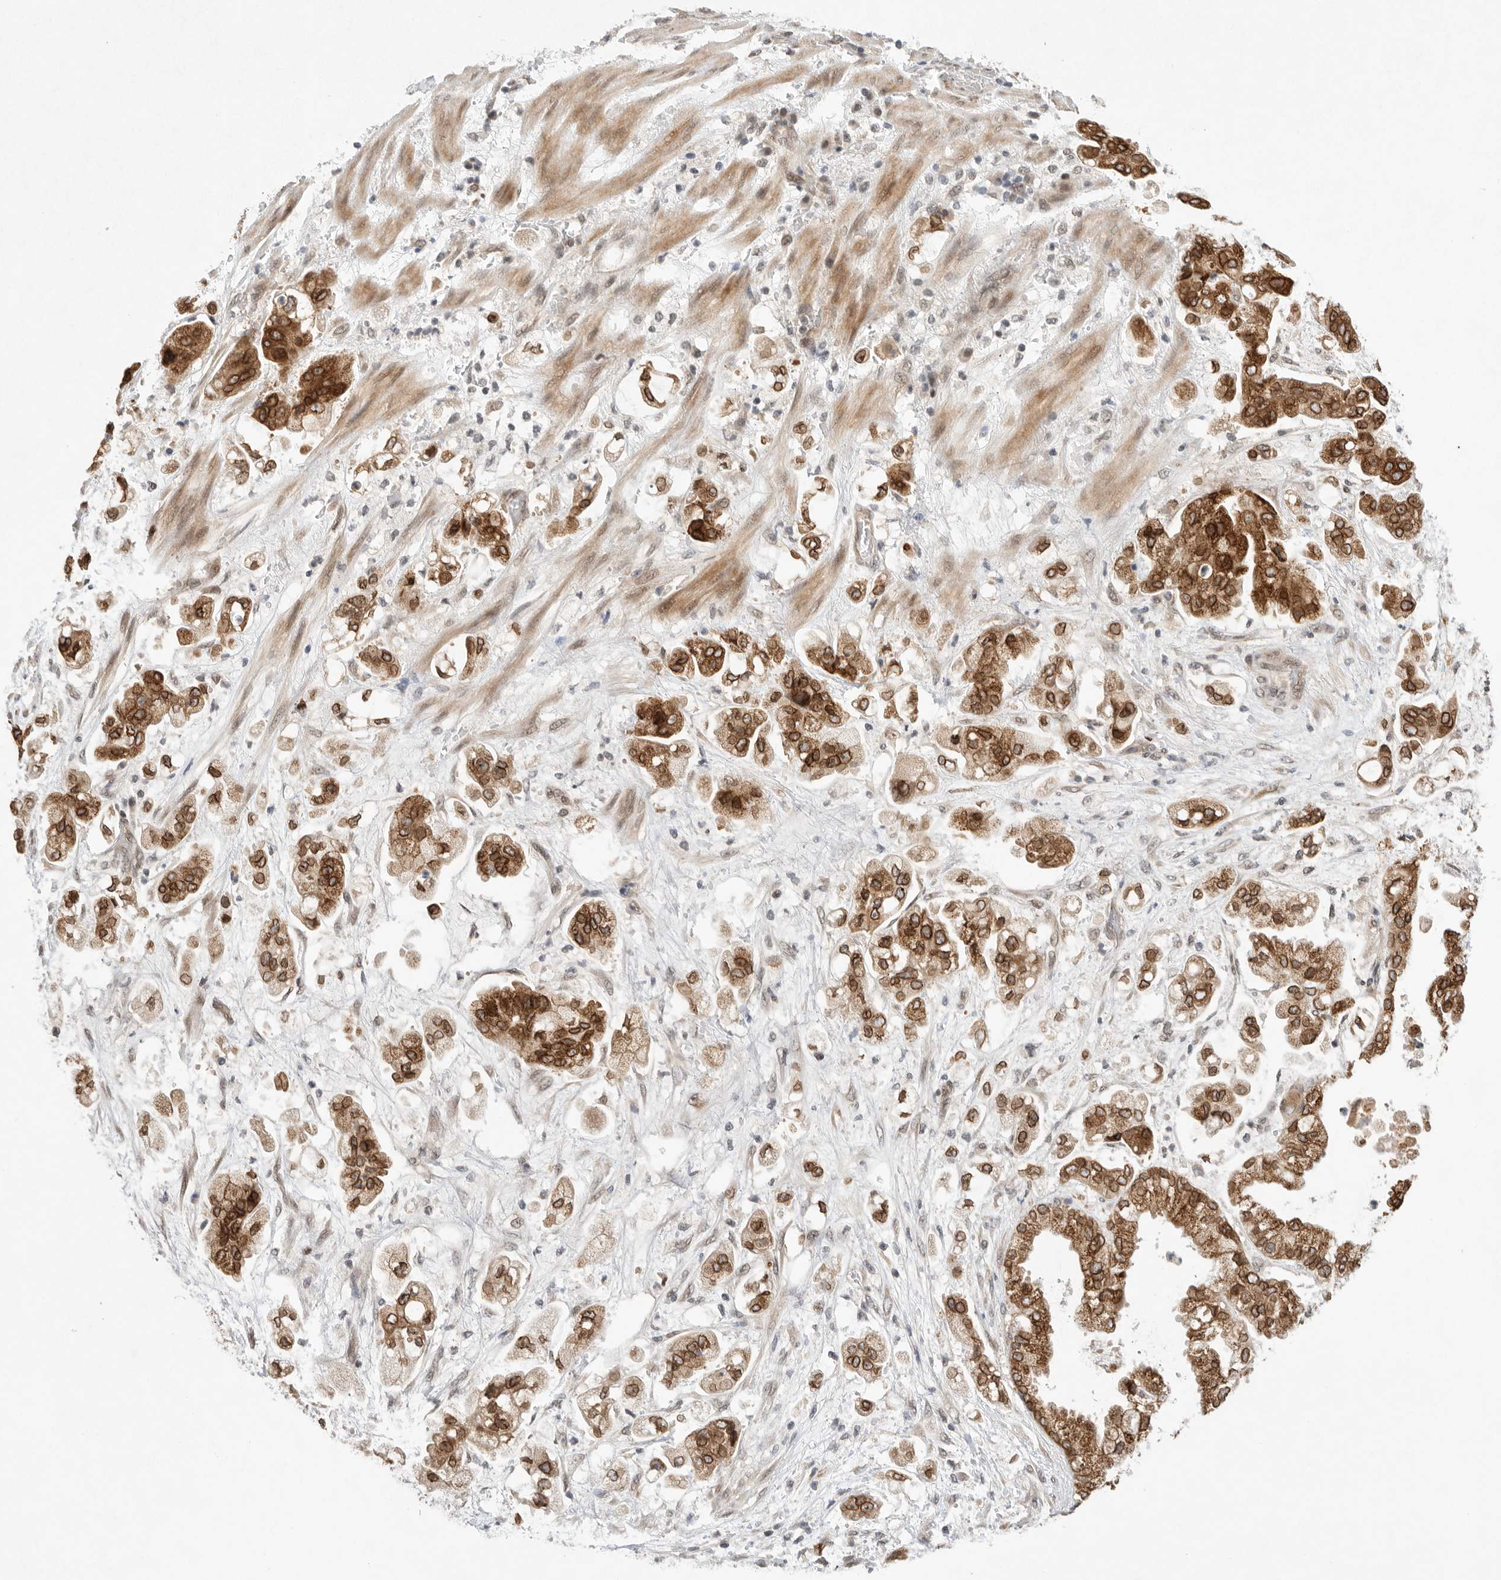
{"staining": {"intensity": "strong", "quantity": ">75%", "location": "cytoplasmic/membranous,nuclear"}, "tissue": "stomach cancer", "cell_type": "Tumor cells", "image_type": "cancer", "snomed": [{"axis": "morphology", "description": "Adenocarcinoma, NOS"}, {"axis": "topography", "description": "Stomach"}], "caption": "The photomicrograph reveals staining of stomach adenocarcinoma, revealing strong cytoplasmic/membranous and nuclear protein positivity (brown color) within tumor cells. The staining was performed using DAB (3,3'-diaminobenzidine) to visualize the protein expression in brown, while the nuclei were stained in blue with hematoxylin (Magnification: 20x).", "gene": "LEMD3", "patient": {"sex": "male", "age": 62}}